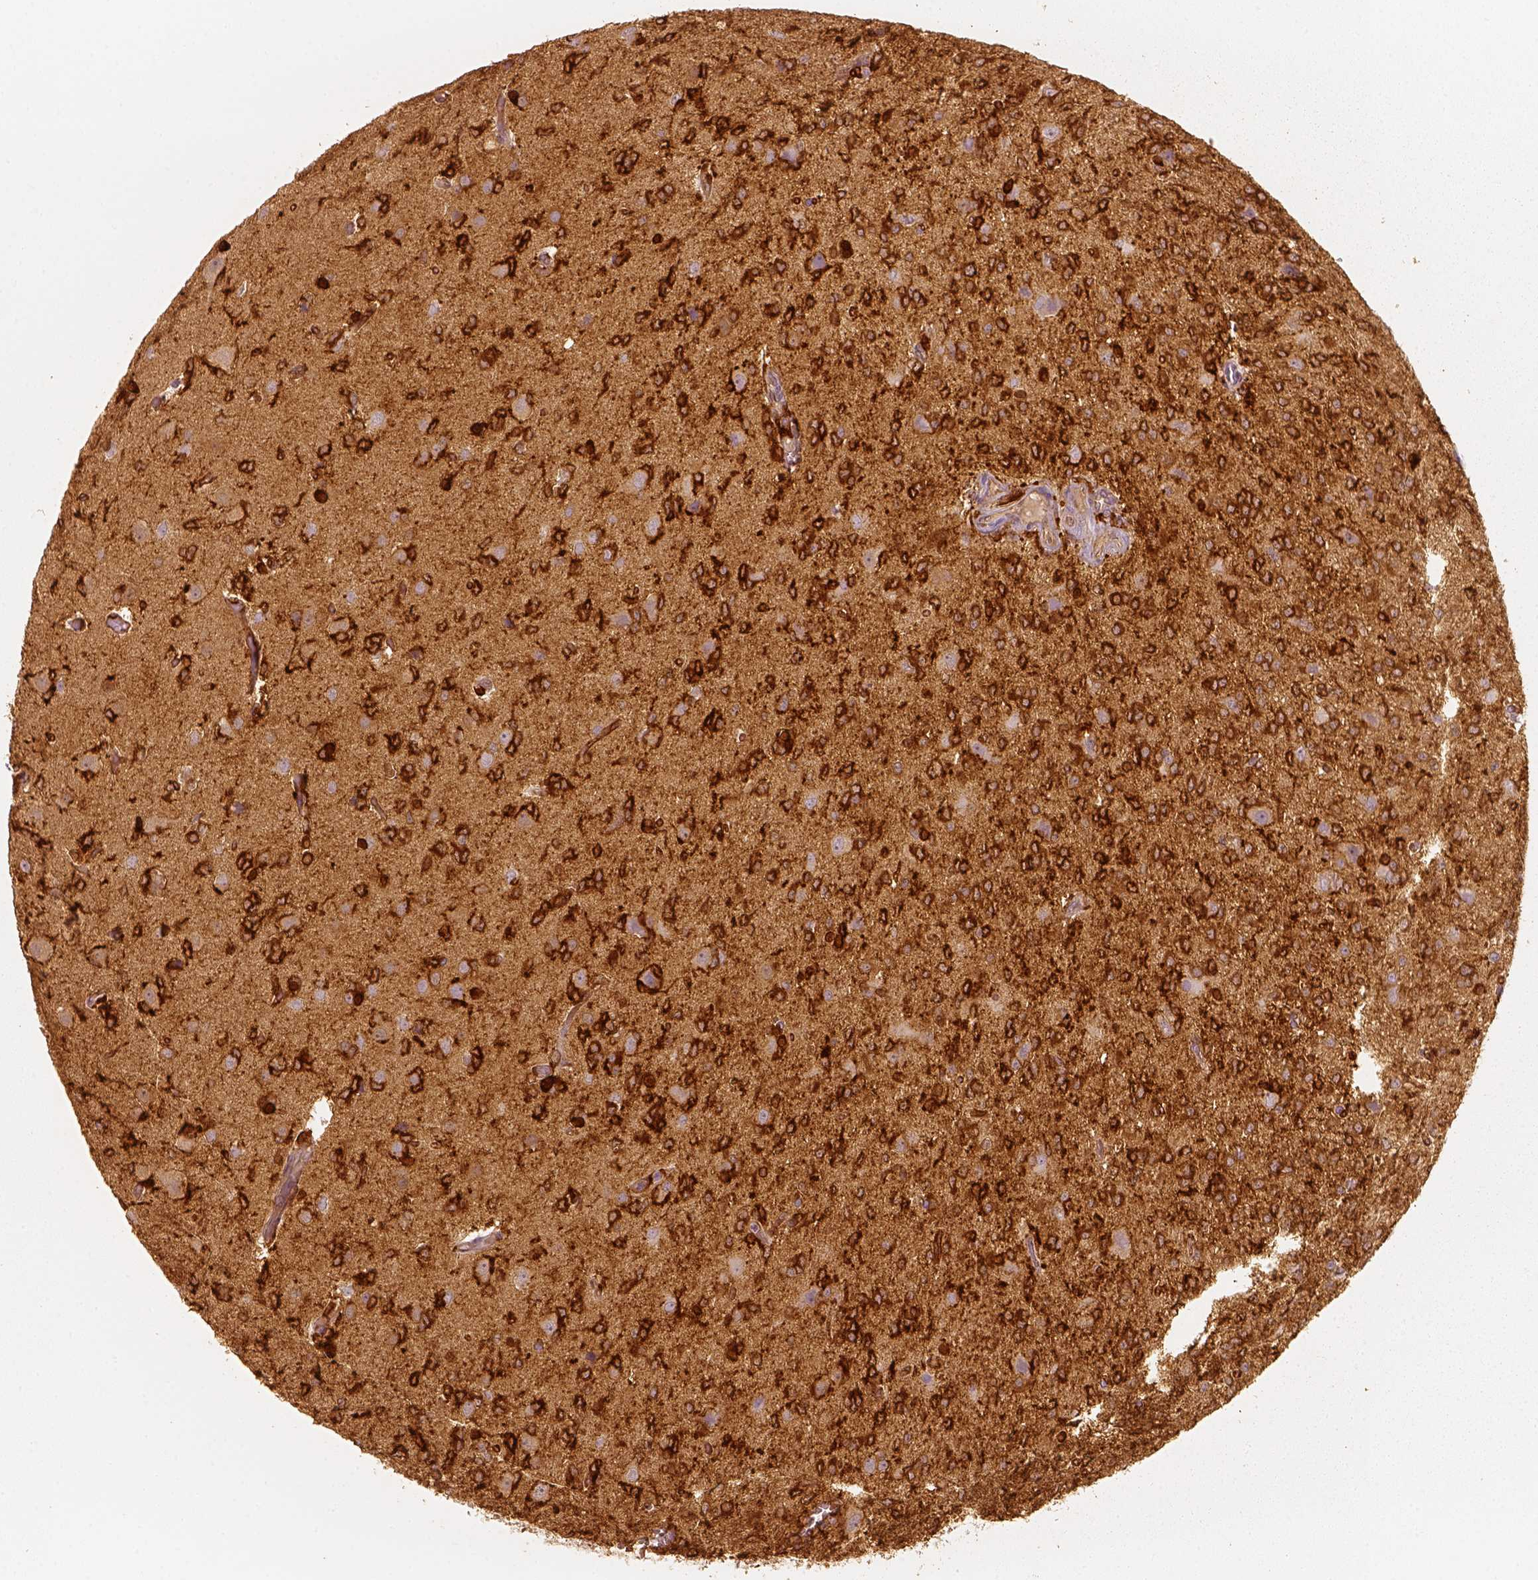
{"staining": {"intensity": "moderate", "quantity": "25%-75%", "location": "cytoplasmic/membranous"}, "tissue": "glioma", "cell_type": "Tumor cells", "image_type": "cancer", "snomed": [{"axis": "morphology", "description": "Glioma, malignant, Low grade"}, {"axis": "topography", "description": "Brain"}], "caption": "DAB immunohistochemical staining of glioma exhibits moderate cytoplasmic/membranous protein staining in approximately 25%-75% of tumor cells.", "gene": "FSCN1", "patient": {"sex": "male", "age": 27}}